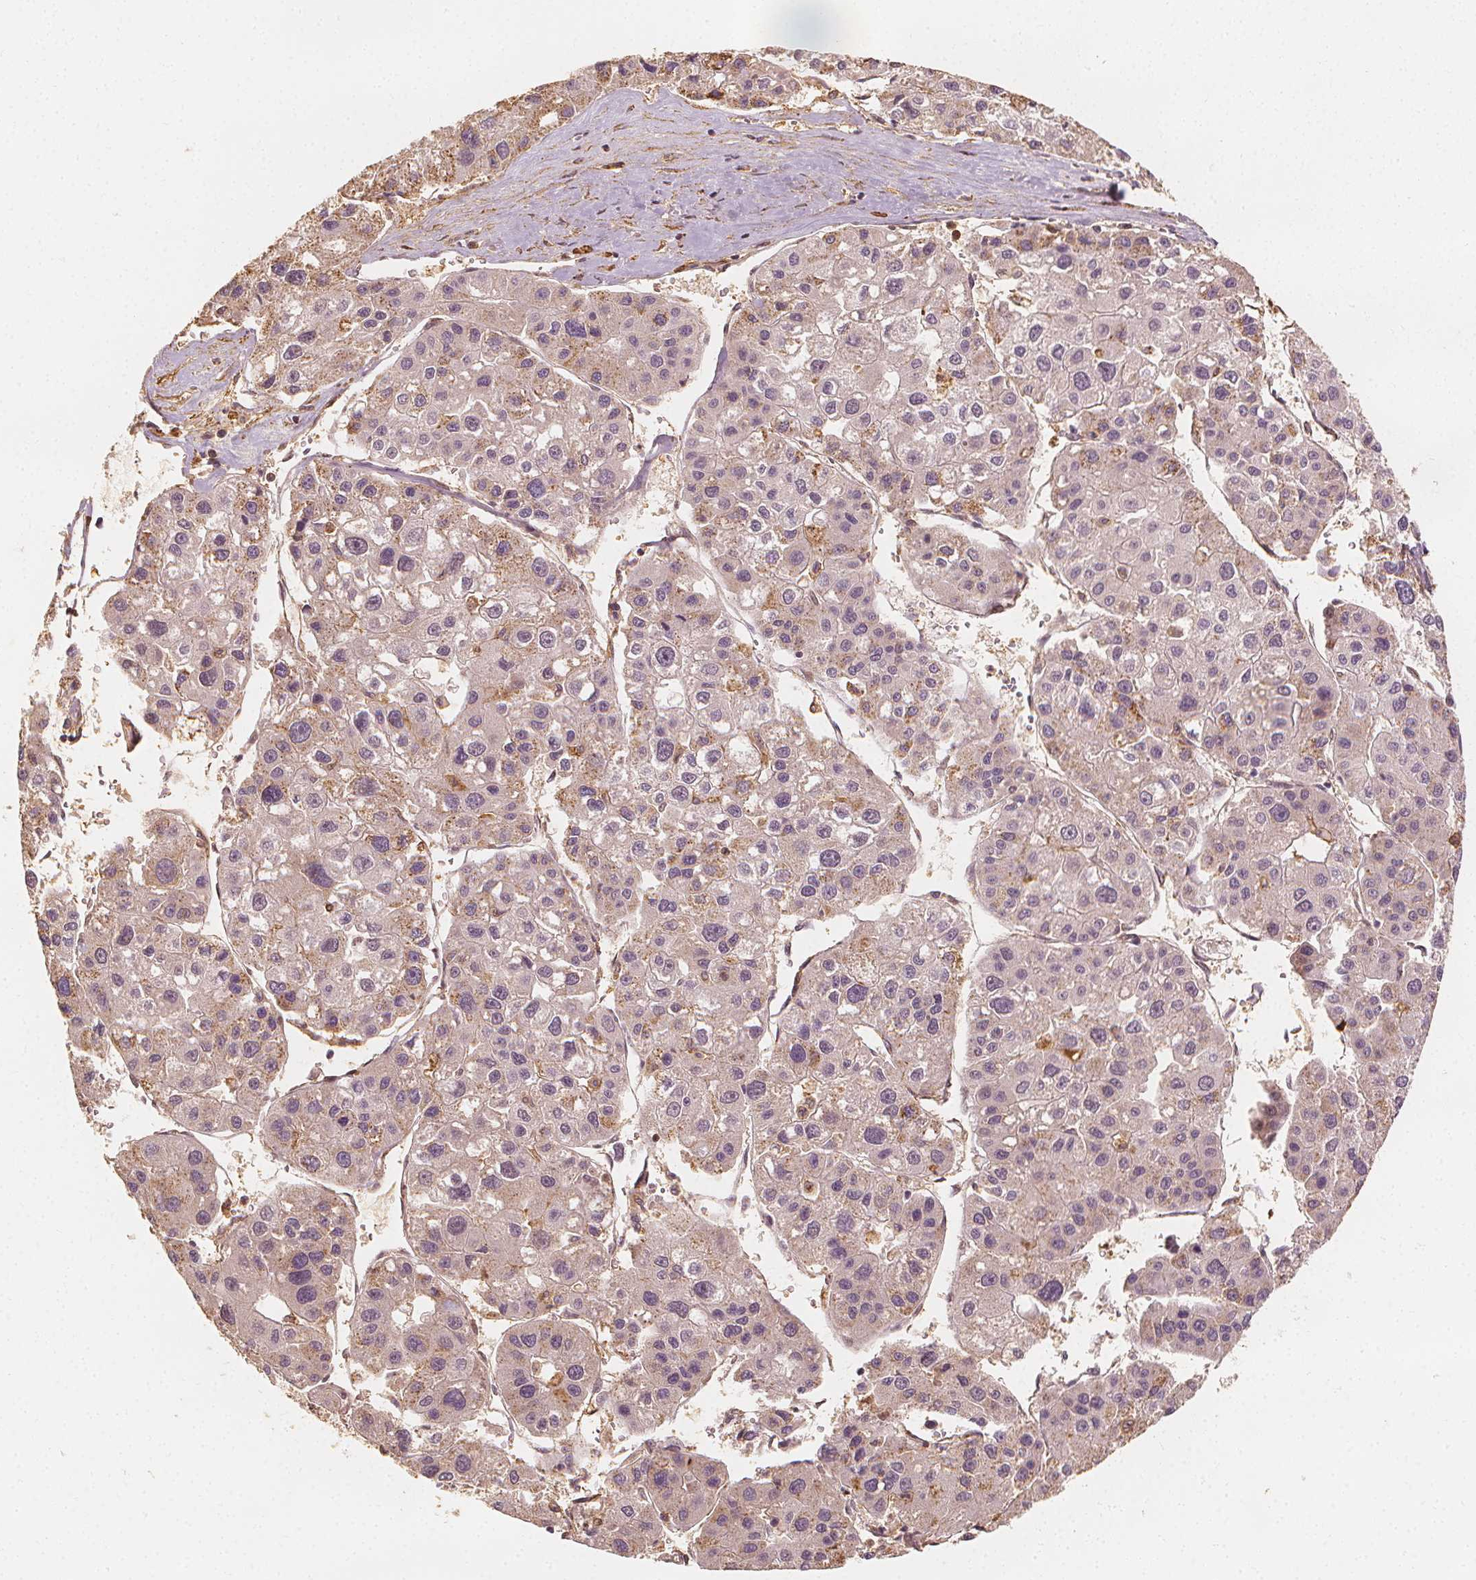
{"staining": {"intensity": "weak", "quantity": "<25%", "location": "cytoplasmic/membranous"}, "tissue": "liver cancer", "cell_type": "Tumor cells", "image_type": "cancer", "snomed": [{"axis": "morphology", "description": "Carcinoma, Hepatocellular, NOS"}, {"axis": "topography", "description": "Liver"}], "caption": "This is an IHC image of hepatocellular carcinoma (liver). There is no expression in tumor cells.", "gene": "ARHGAP26", "patient": {"sex": "male", "age": 73}}